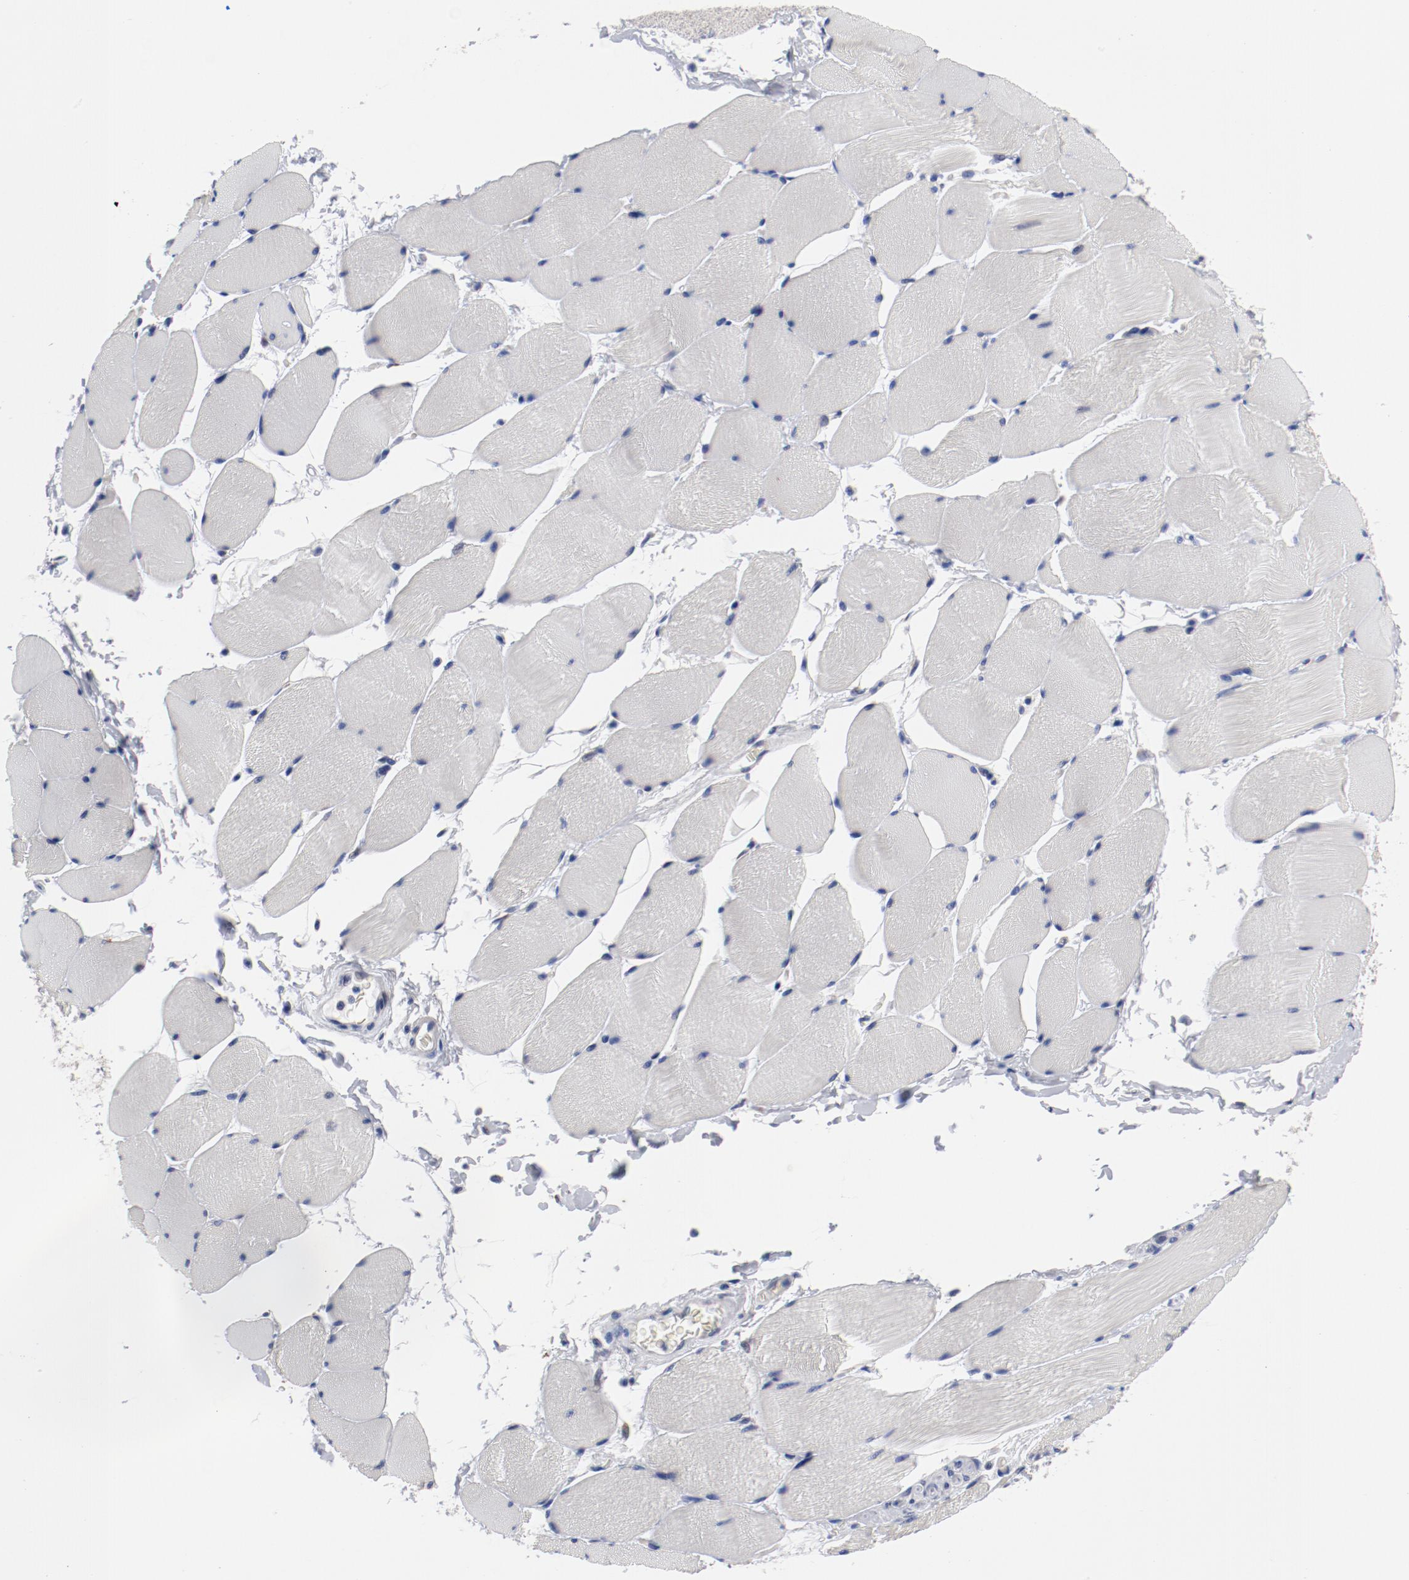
{"staining": {"intensity": "negative", "quantity": "none", "location": "none"}, "tissue": "skeletal muscle", "cell_type": "Myocytes", "image_type": "normal", "snomed": [{"axis": "morphology", "description": "Normal tissue, NOS"}, {"axis": "topography", "description": "Skeletal muscle"}], "caption": "Normal skeletal muscle was stained to show a protein in brown. There is no significant staining in myocytes. The staining was performed using DAB to visualize the protein expression in brown, while the nuclei were stained in blue with hematoxylin (Magnification: 20x).", "gene": "GPR143", "patient": {"sex": "male", "age": 62}}